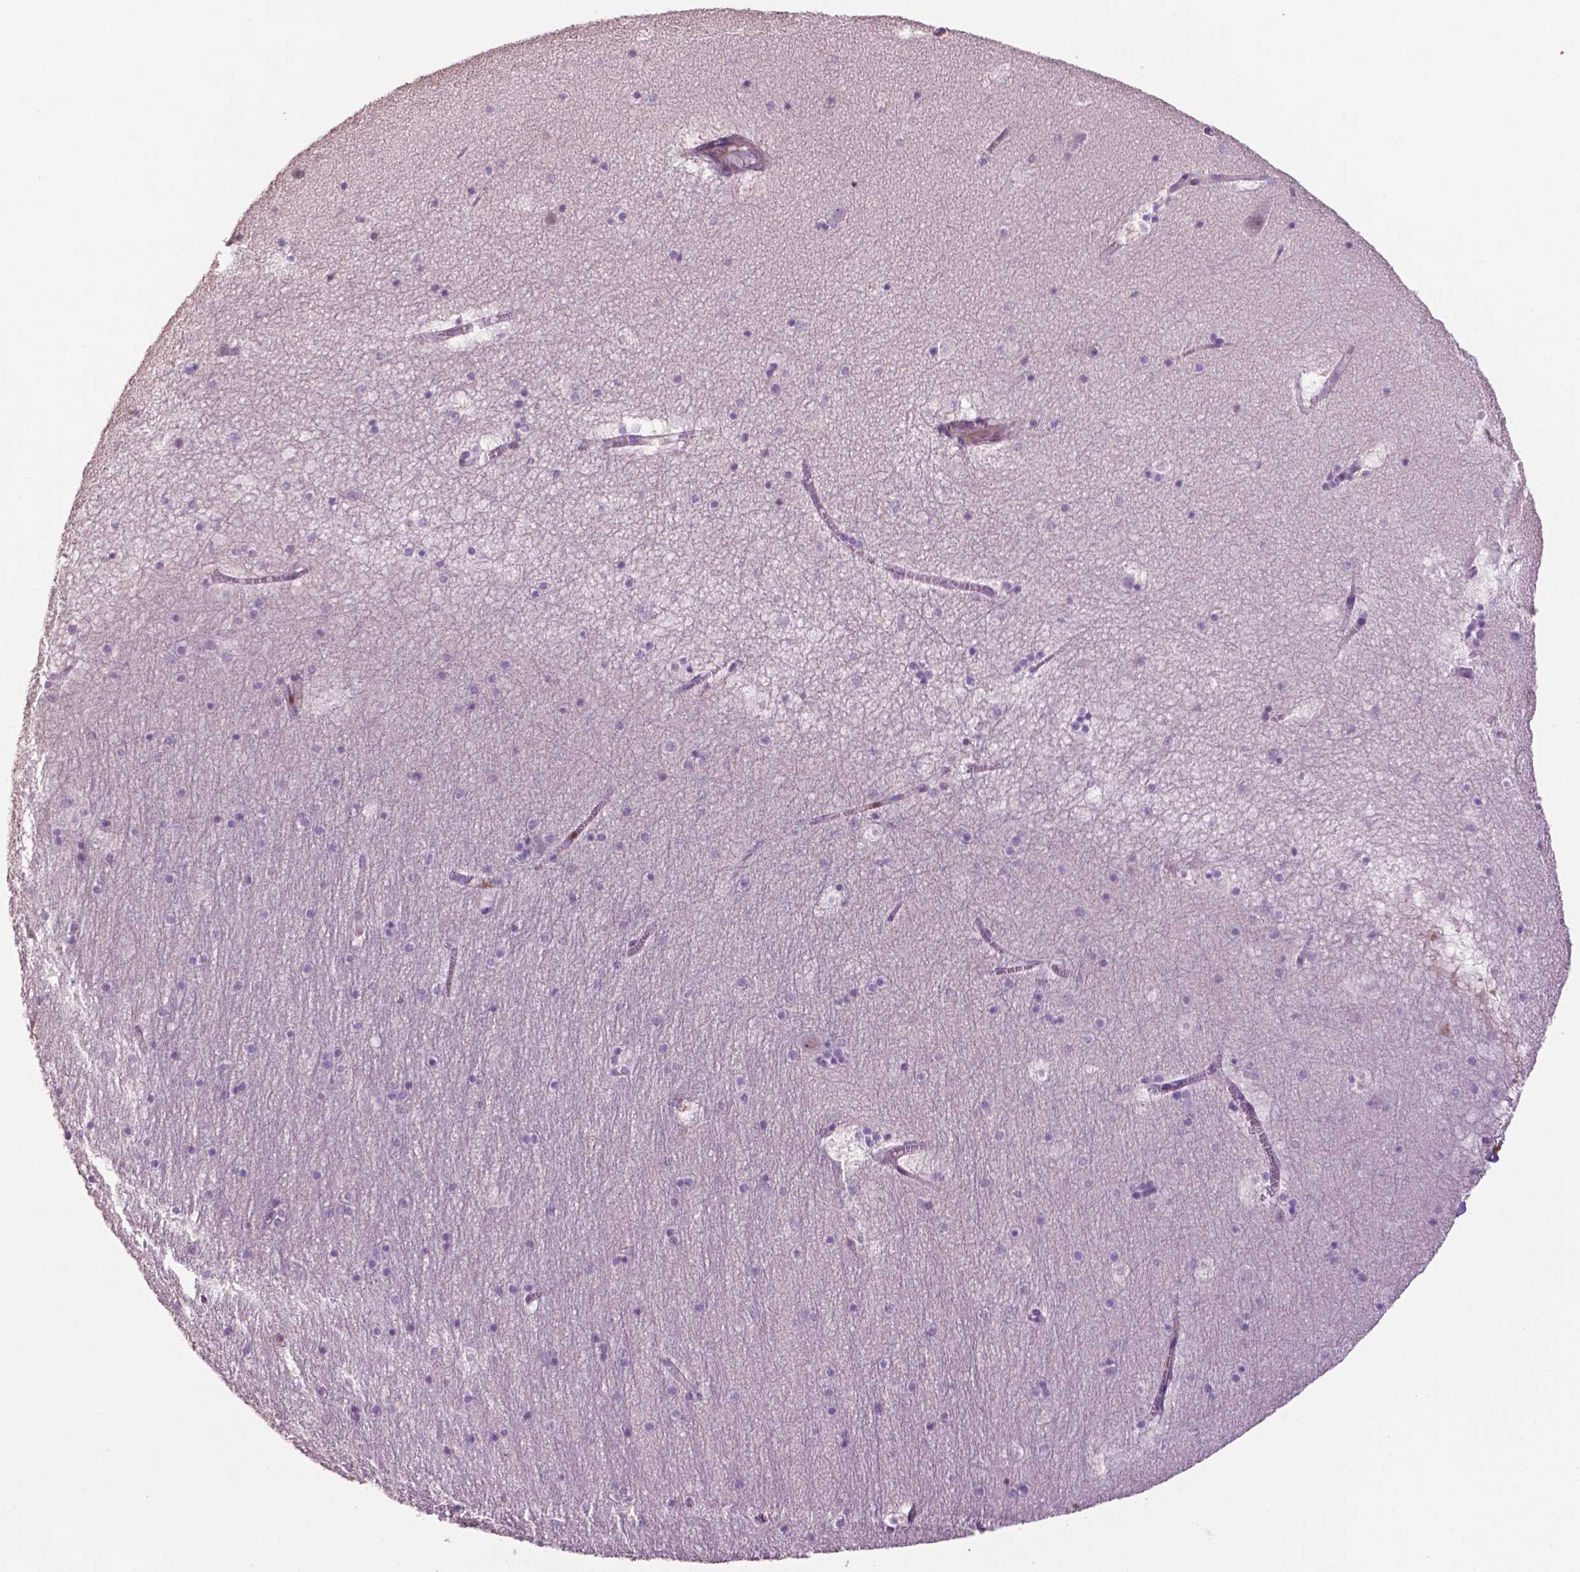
{"staining": {"intensity": "negative", "quantity": "none", "location": "none"}, "tissue": "hippocampus", "cell_type": "Glial cells", "image_type": "normal", "snomed": [{"axis": "morphology", "description": "Normal tissue, NOS"}, {"axis": "topography", "description": "Hippocampus"}], "caption": "This is an IHC photomicrograph of benign human hippocampus. There is no positivity in glial cells.", "gene": "TBC1D10C", "patient": {"sex": "male", "age": 45}}